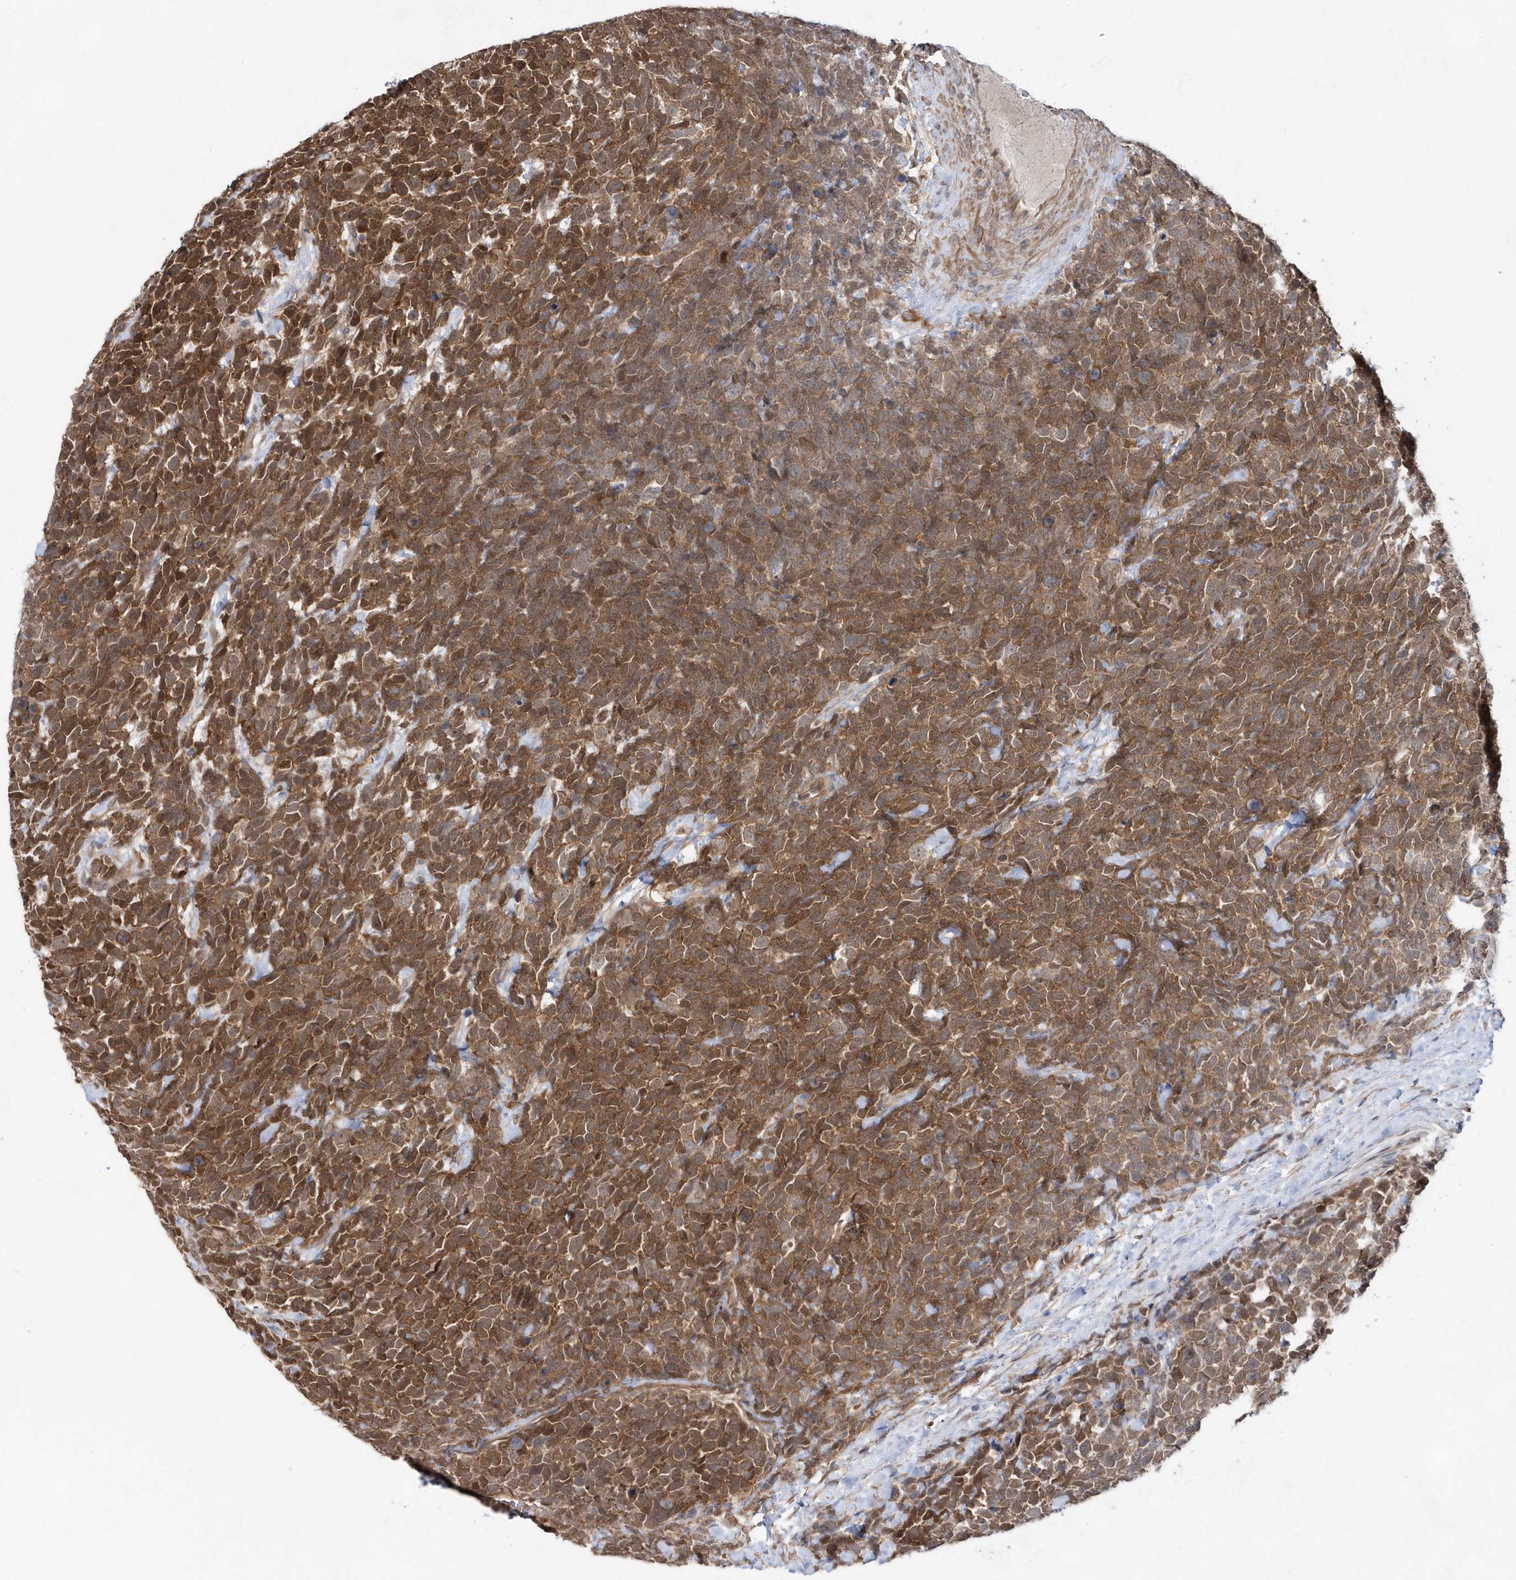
{"staining": {"intensity": "moderate", "quantity": ">75%", "location": "cytoplasmic/membranous,nuclear"}, "tissue": "urothelial cancer", "cell_type": "Tumor cells", "image_type": "cancer", "snomed": [{"axis": "morphology", "description": "Urothelial carcinoma, High grade"}, {"axis": "topography", "description": "Urinary bladder"}], "caption": "The micrograph shows staining of high-grade urothelial carcinoma, revealing moderate cytoplasmic/membranous and nuclear protein staining (brown color) within tumor cells.", "gene": "BDH2", "patient": {"sex": "female", "age": 82}}